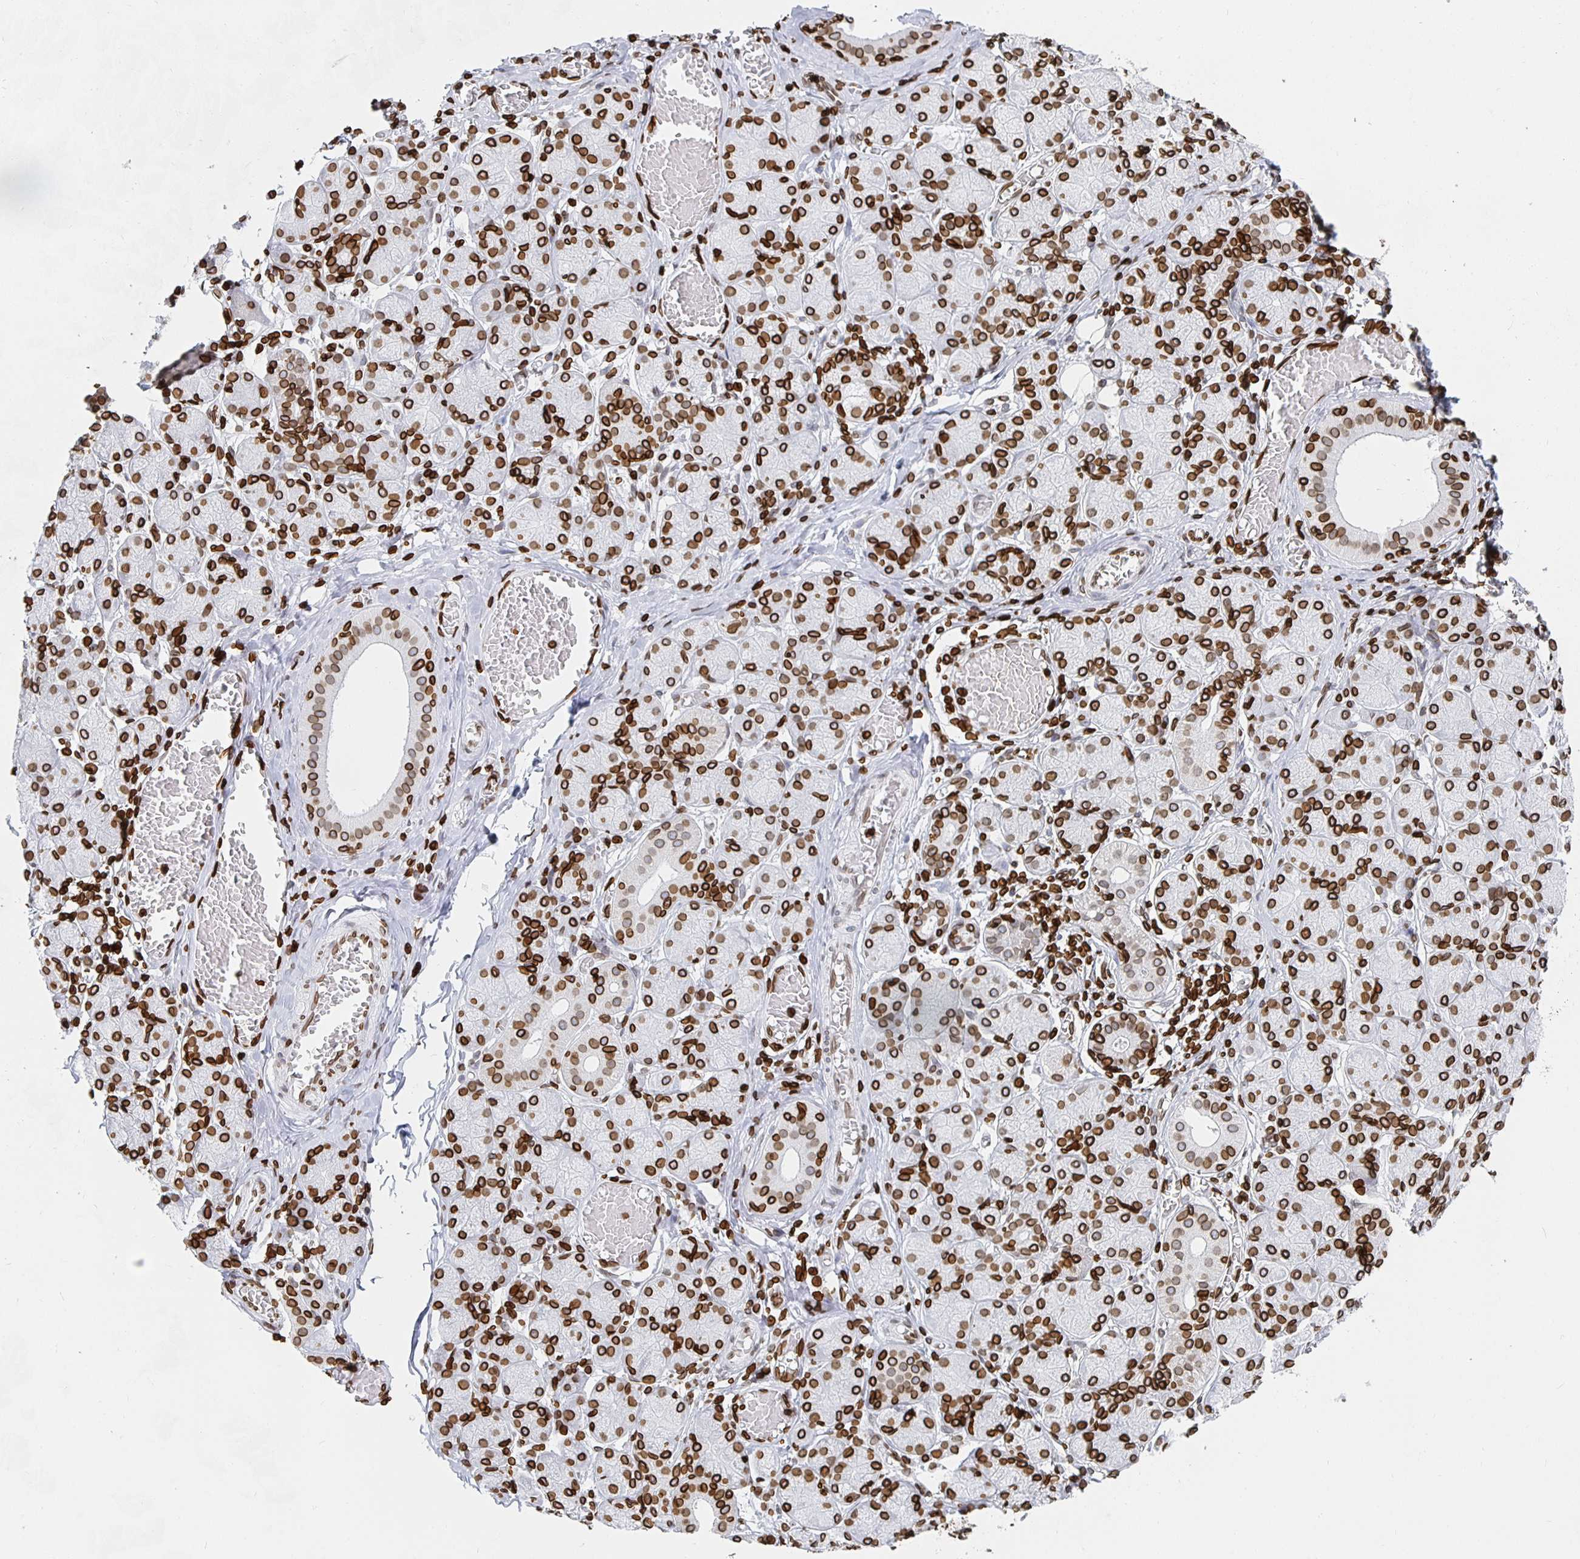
{"staining": {"intensity": "strong", "quantity": ">75%", "location": "cytoplasmic/membranous,nuclear"}, "tissue": "salivary gland", "cell_type": "Glandular cells", "image_type": "normal", "snomed": [{"axis": "morphology", "description": "Normal tissue, NOS"}, {"axis": "topography", "description": "Salivary gland"}], "caption": "Protein staining exhibits strong cytoplasmic/membranous,nuclear staining in approximately >75% of glandular cells in normal salivary gland.", "gene": "LMNB1", "patient": {"sex": "female", "age": 24}}